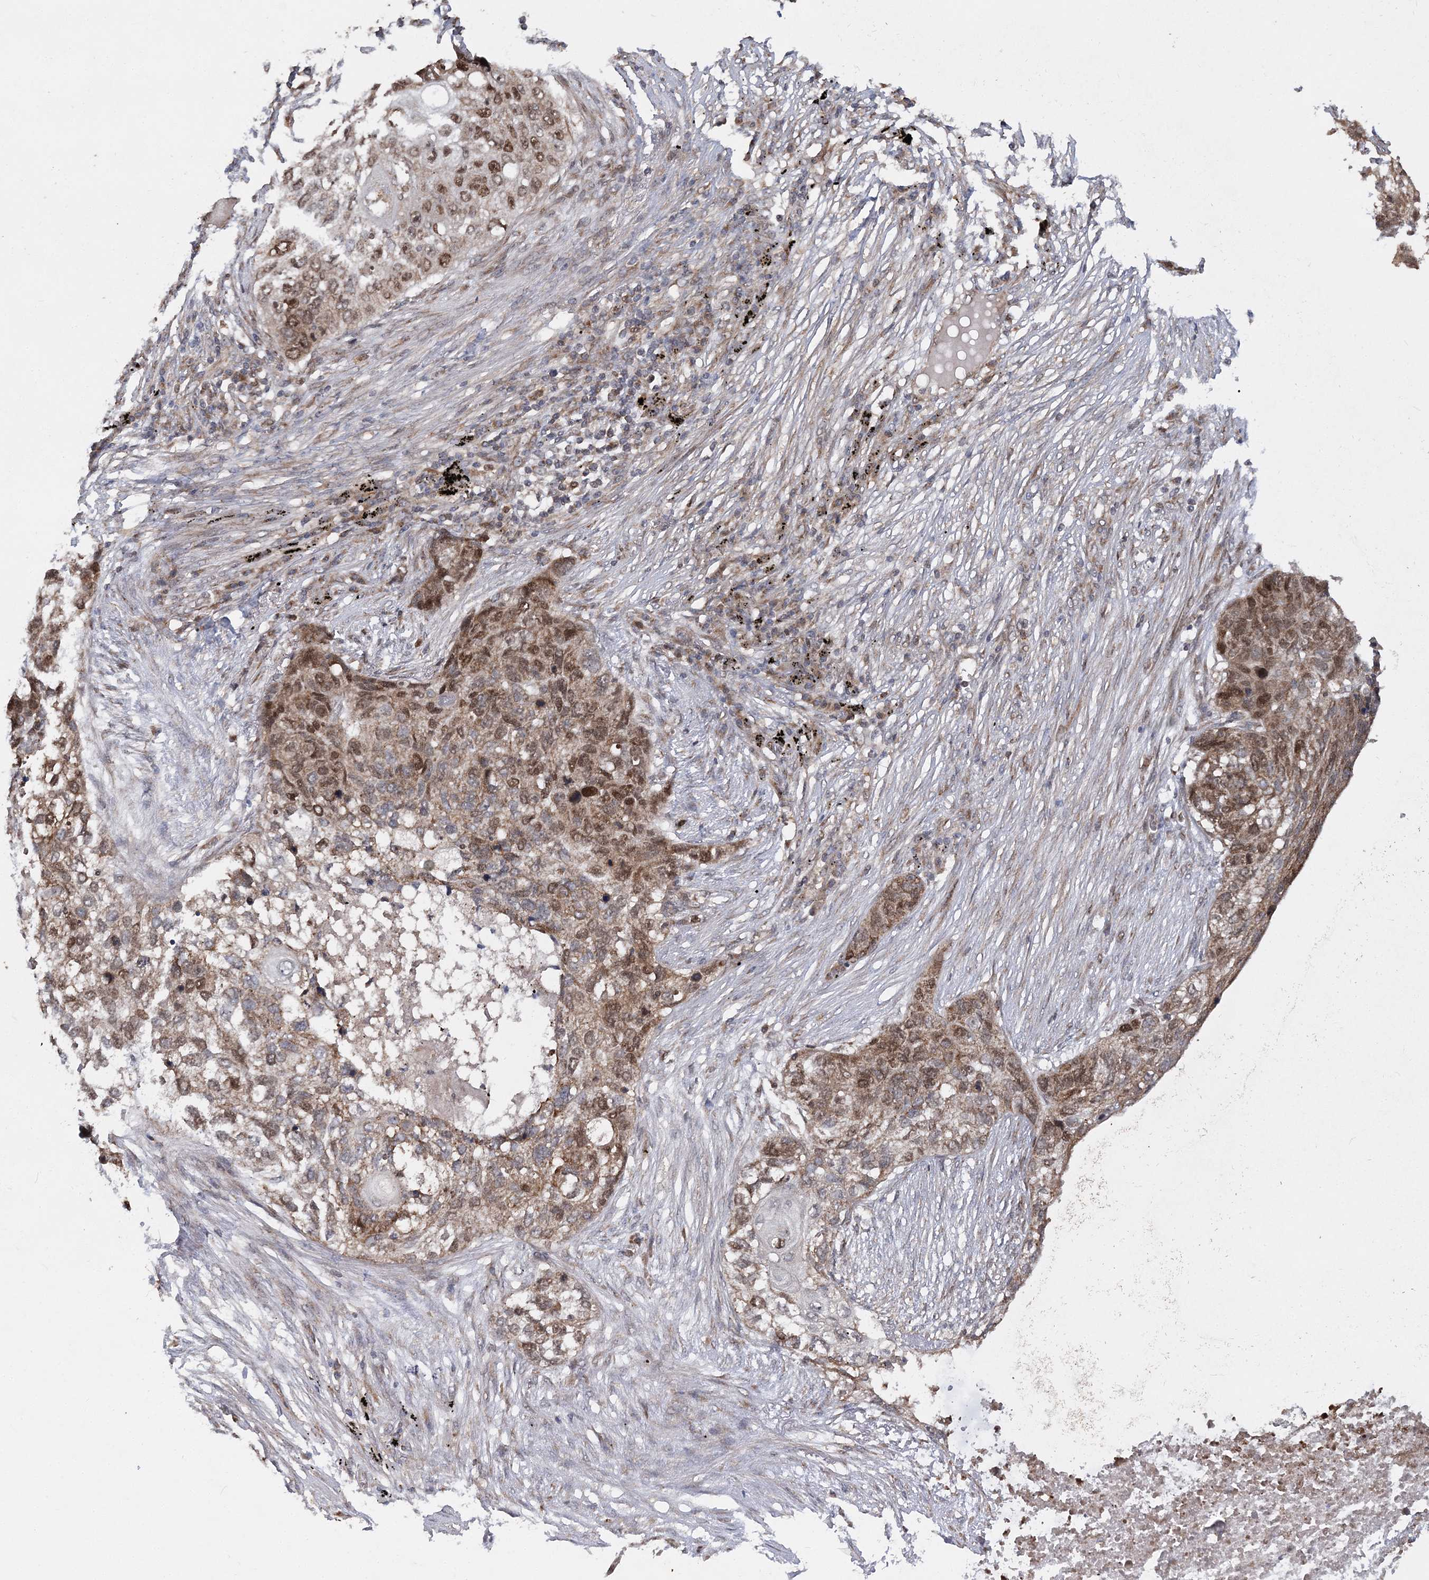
{"staining": {"intensity": "moderate", "quantity": ">75%", "location": "cytoplasmic/membranous,nuclear"}, "tissue": "lung cancer", "cell_type": "Tumor cells", "image_type": "cancer", "snomed": [{"axis": "morphology", "description": "Squamous cell carcinoma, NOS"}, {"axis": "topography", "description": "Lung"}], "caption": "Squamous cell carcinoma (lung) tissue displays moderate cytoplasmic/membranous and nuclear expression in approximately >75% of tumor cells", "gene": "KIF4A", "patient": {"sex": "female", "age": 63}}